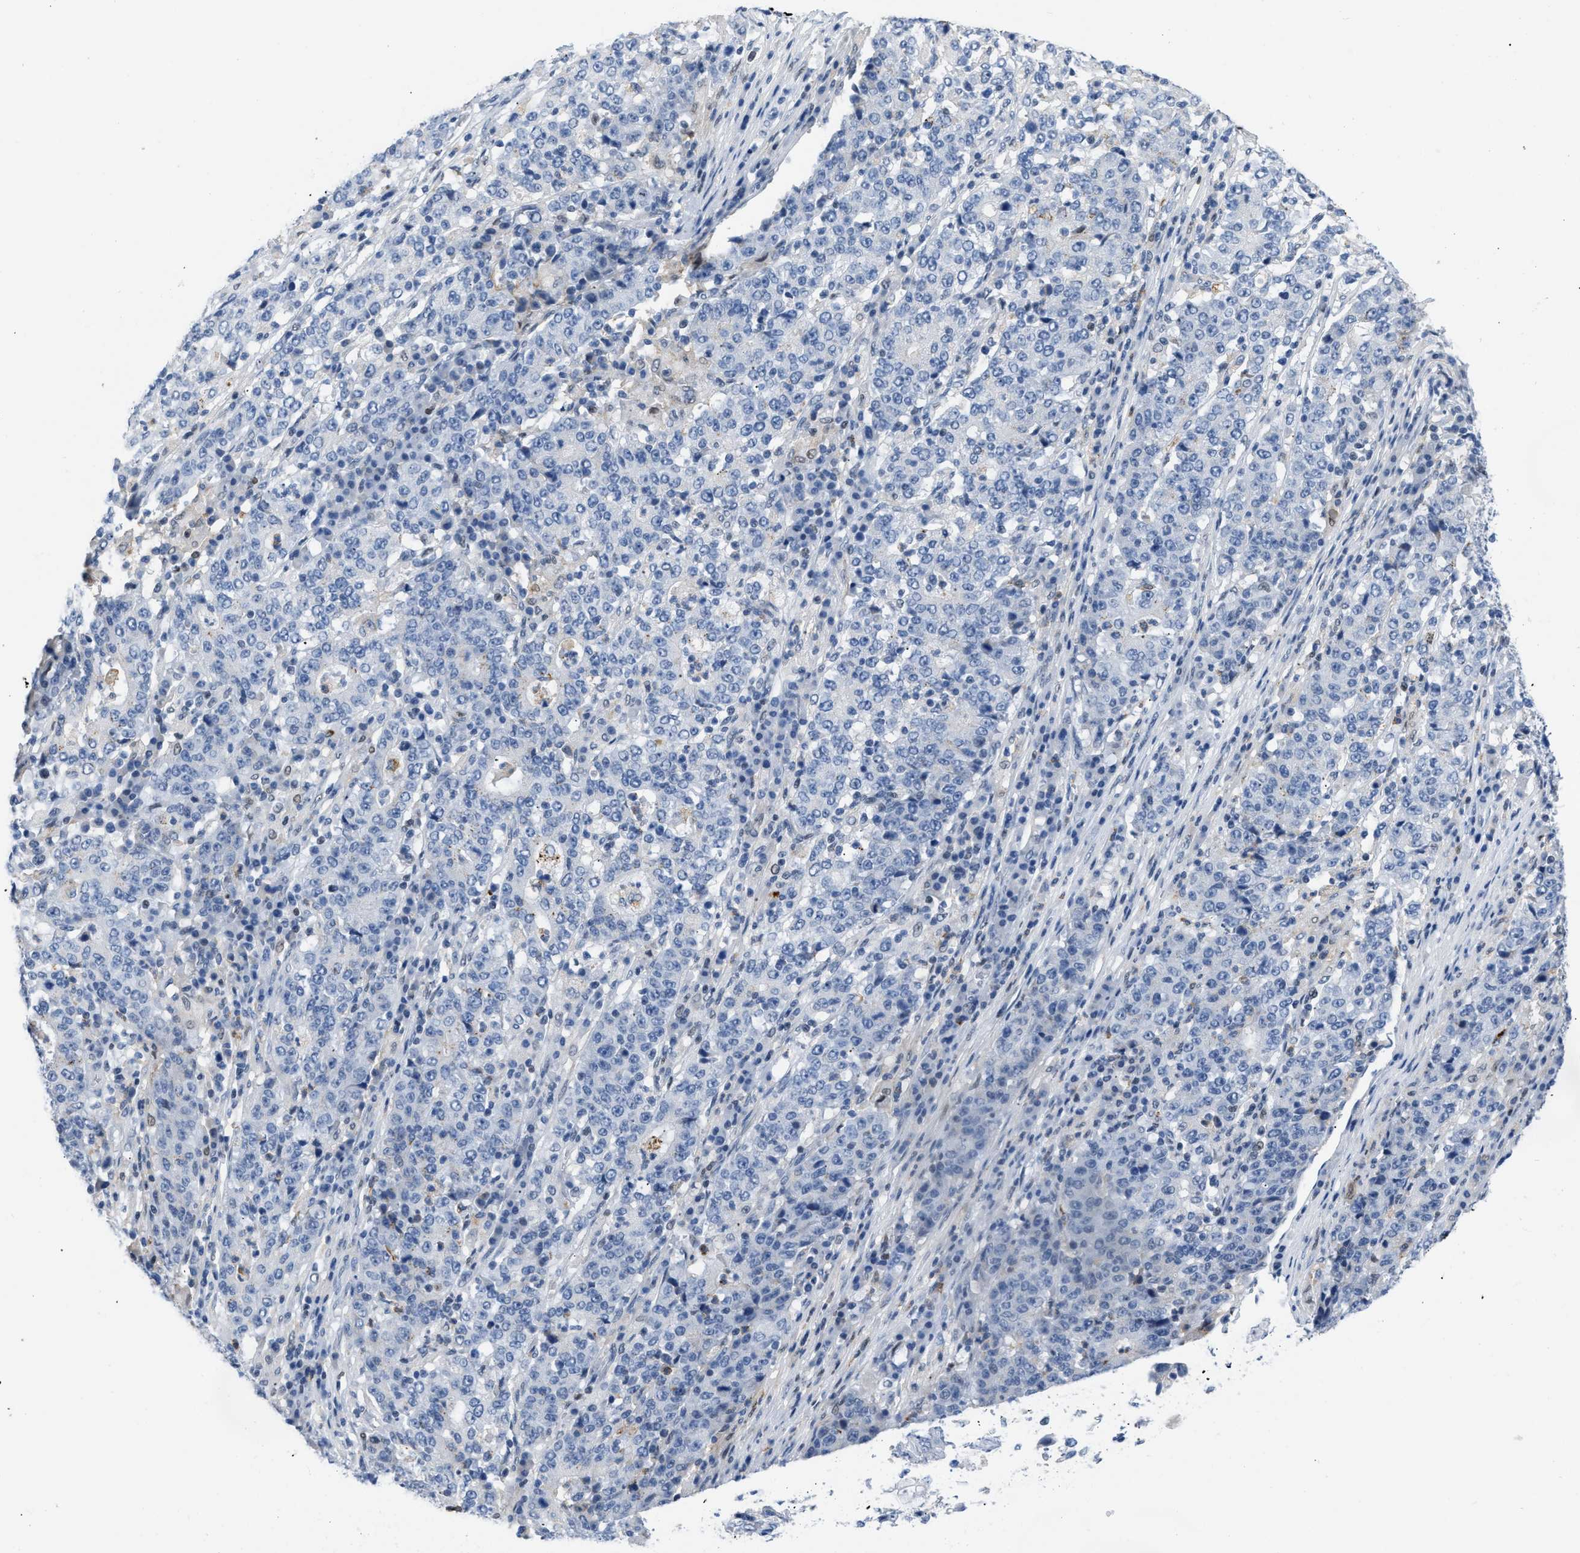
{"staining": {"intensity": "negative", "quantity": "none", "location": "none"}, "tissue": "stomach cancer", "cell_type": "Tumor cells", "image_type": "cancer", "snomed": [{"axis": "morphology", "description": "Adenocarcinoma, NOS"}, {"axis": "topography", "description": "Stomach"}], "caption": "Immunohistochemistry histopathology image of neoplastic tissue: human stomach cancer (adenocarcinoma) stained with DAB (3,3'-diaminobenzidine) demonstrates no significant protein expression in tumor cells.", "gene": "BOLL", "patient": {"sex": "female", "age": 65}}